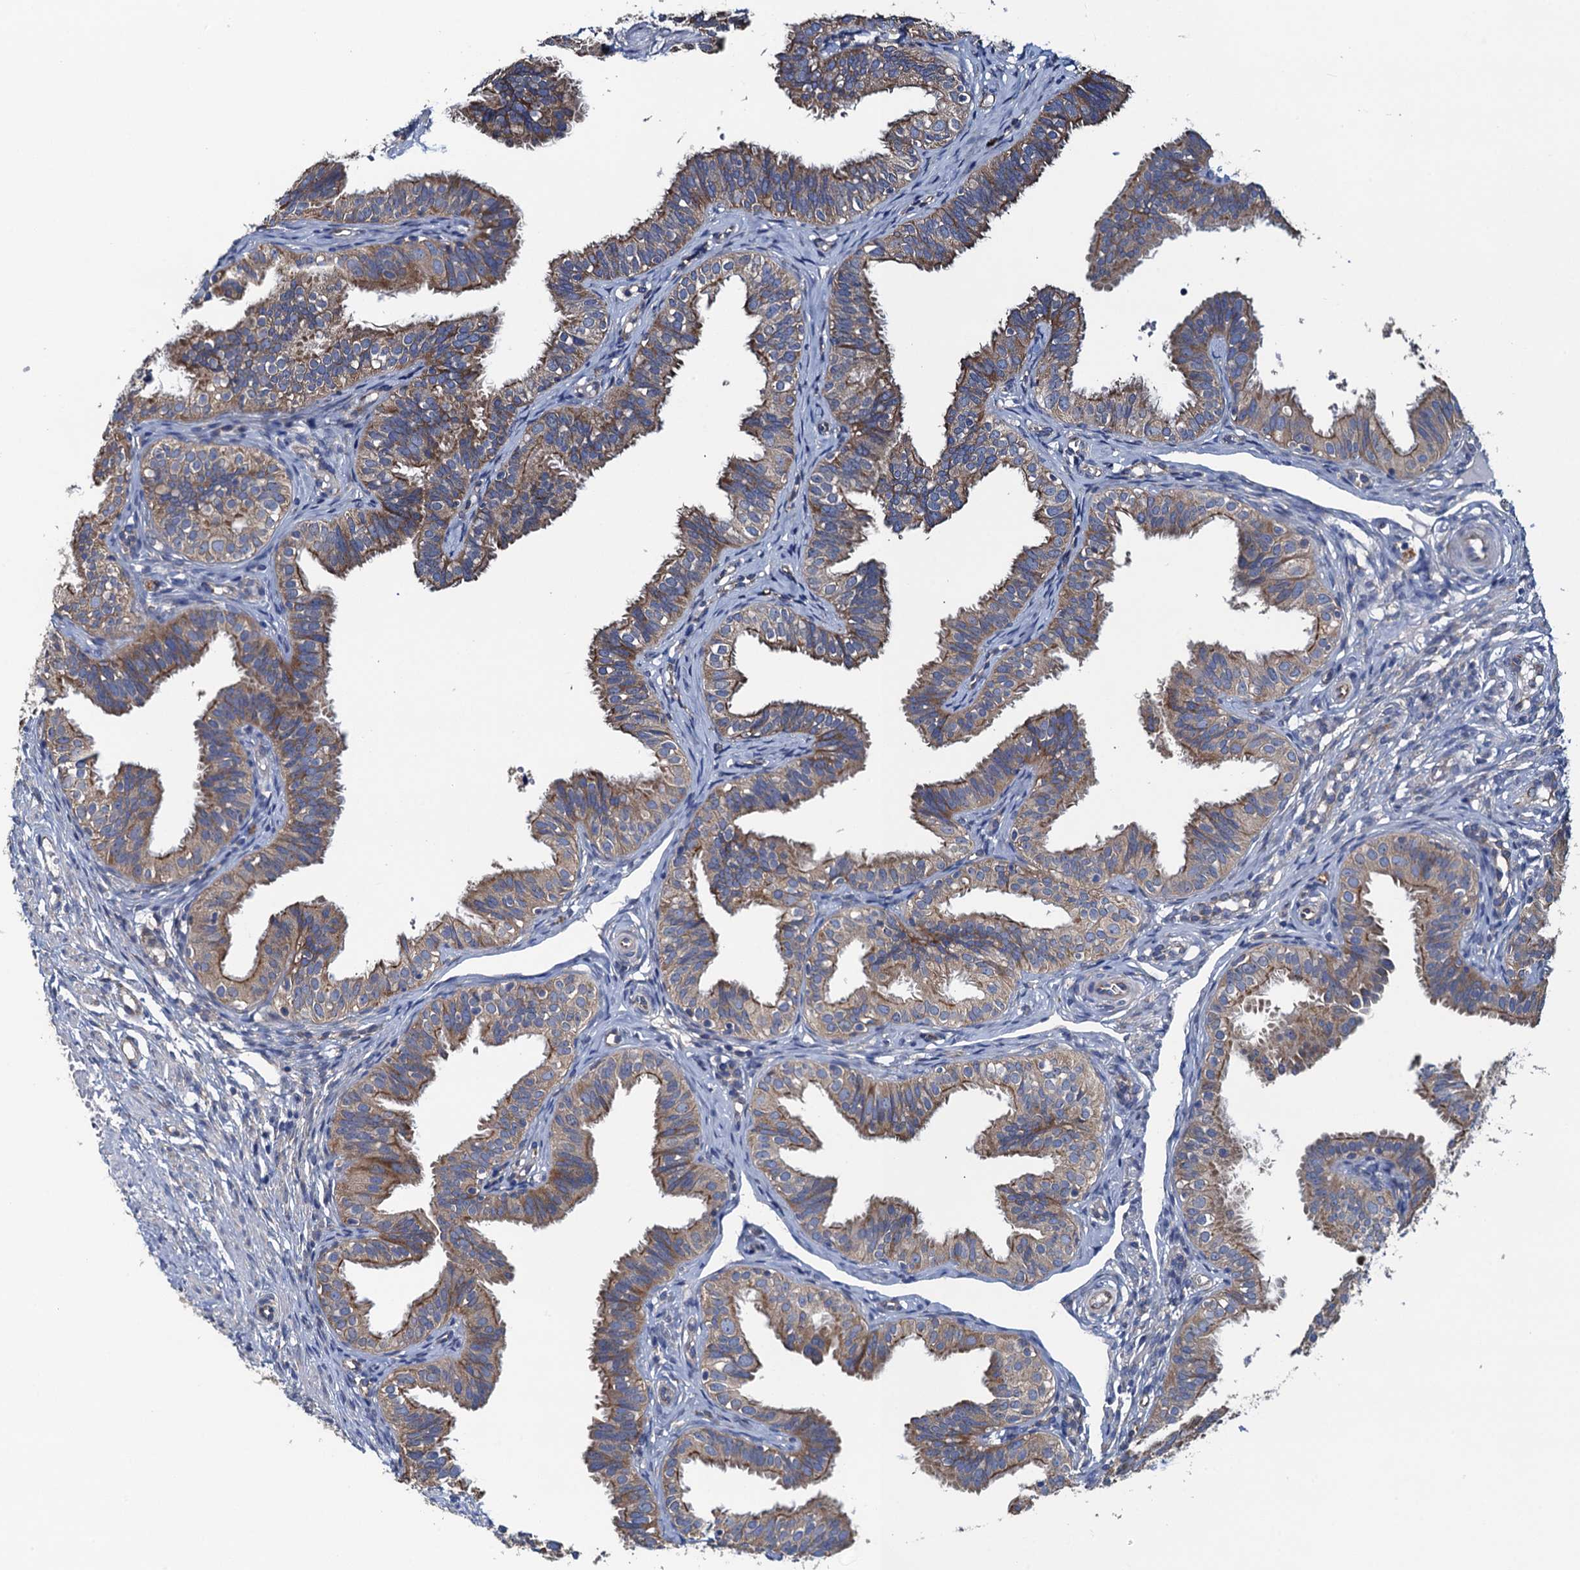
{"staining": {"intensity": "moderate", "quantity": ">75%", "location": "cytoplasmic/membranous"}, "tissue": "fallopian tube", "cell_type": "Glandular cells", "image_type": "normal", "snomed": [{"axis": "morphology", "description": "Normal tissue, NOS"}, {"axis": "topography", "description": "Fallopian tube"}], "caption": "Protein expression by IHC demonstrates moderate cytoplasmic/membranous expression in about >75% of glandular cells in unremarkable fallopian tube.", "gene": "ADCY9", "patient": {"sex": "female", "age": 35}}